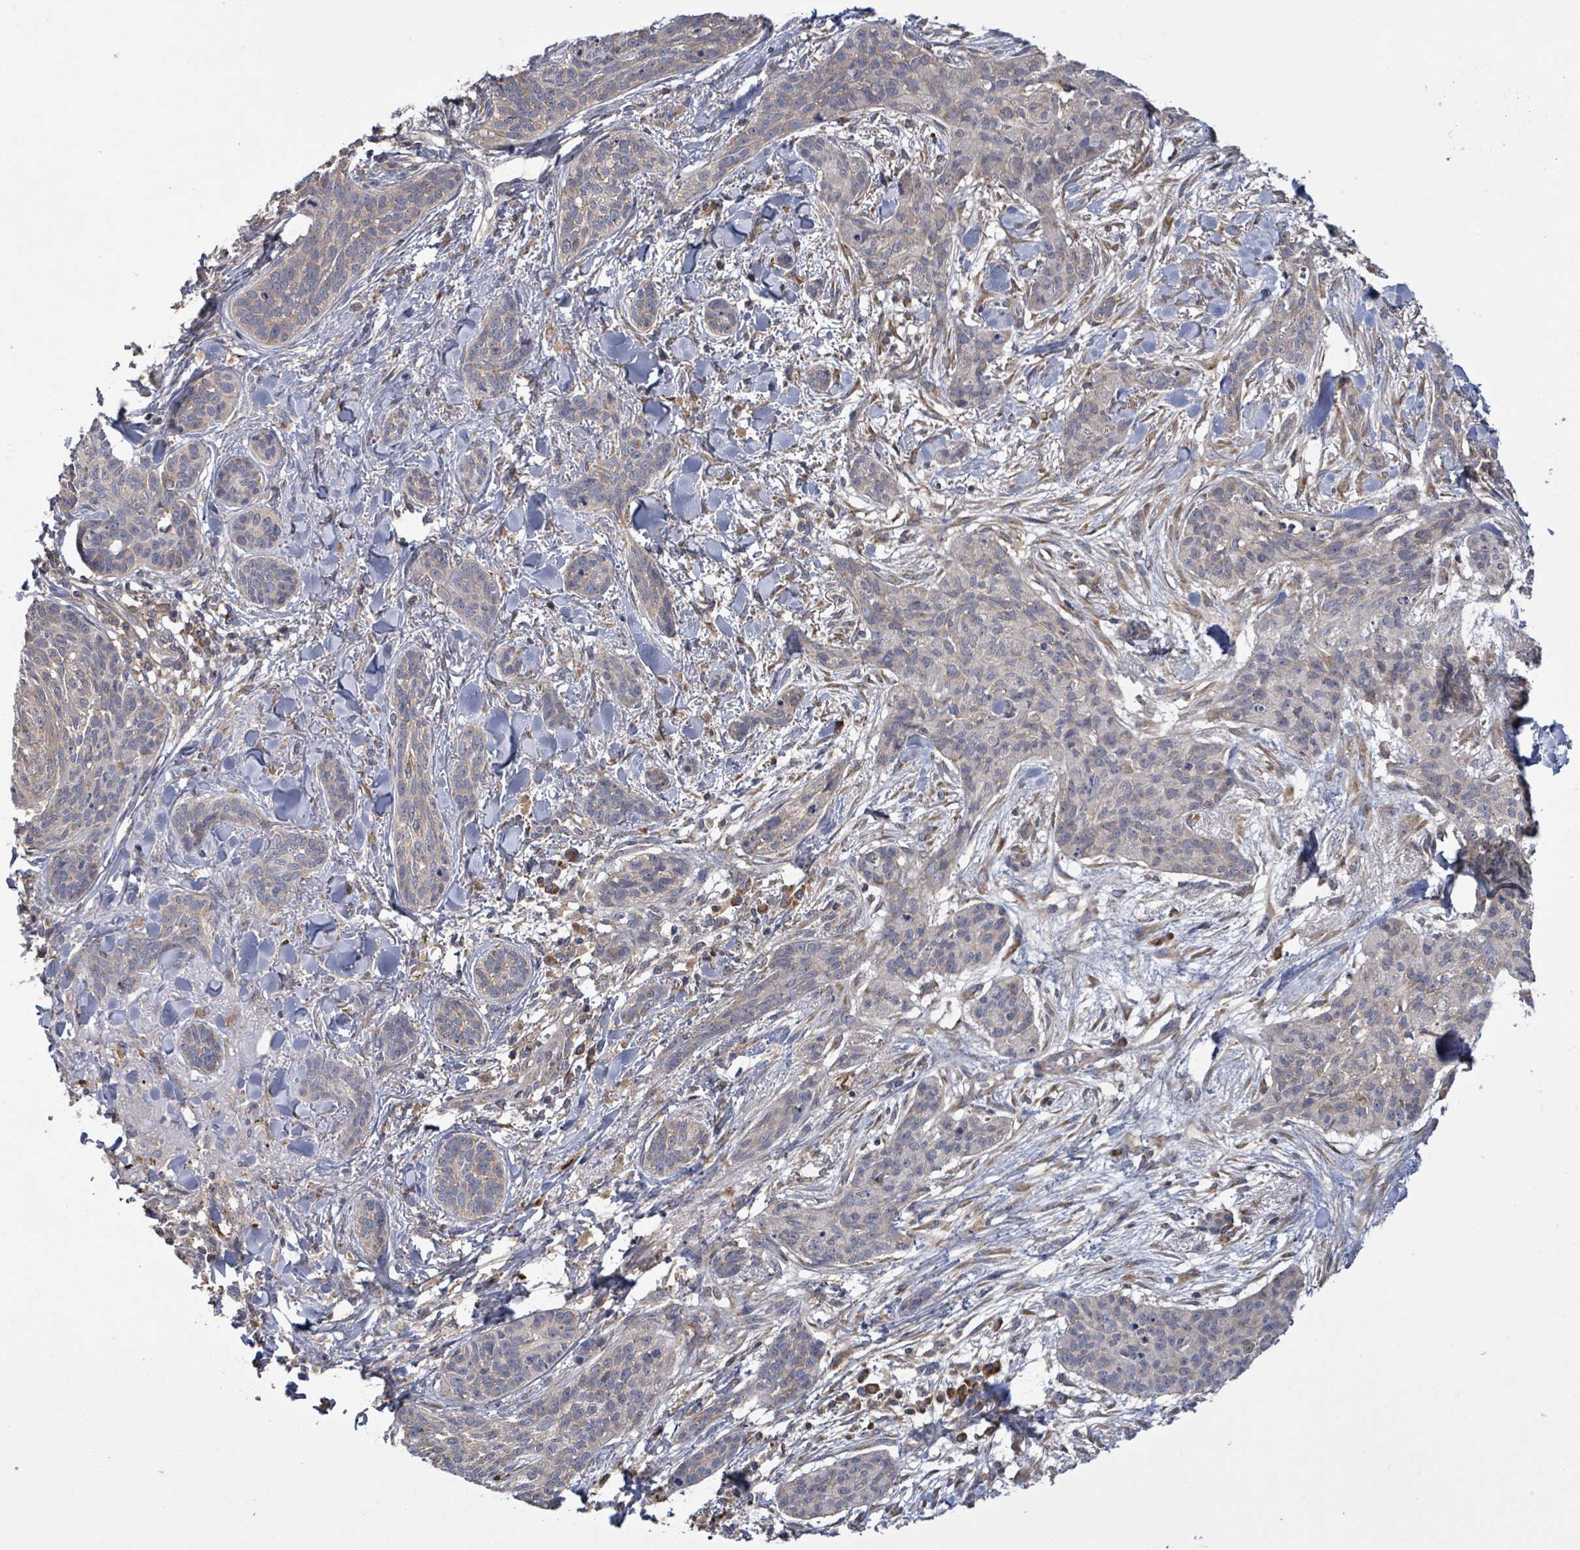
{"staining": {"intensity": "moderate", "quantity": "<25%", "location": "cytoplasmic/membranous"}, "tissue": "skin cancer", "cell_type": "Tumor cells", "image_type": "cancer", "snomed": [{"axis": "morphology", "description": "Basal cell carcinoma"}, {"axis": "topography", "description": "Skin"}], "caption": "A brown stain highlights moderate cytoplasmic/membranous positivity of a protein in human basal cell carcinoma (skin) tumor cells.", "gene": "SERPINE3", "patient": {"sex": "male", "age": 52}}